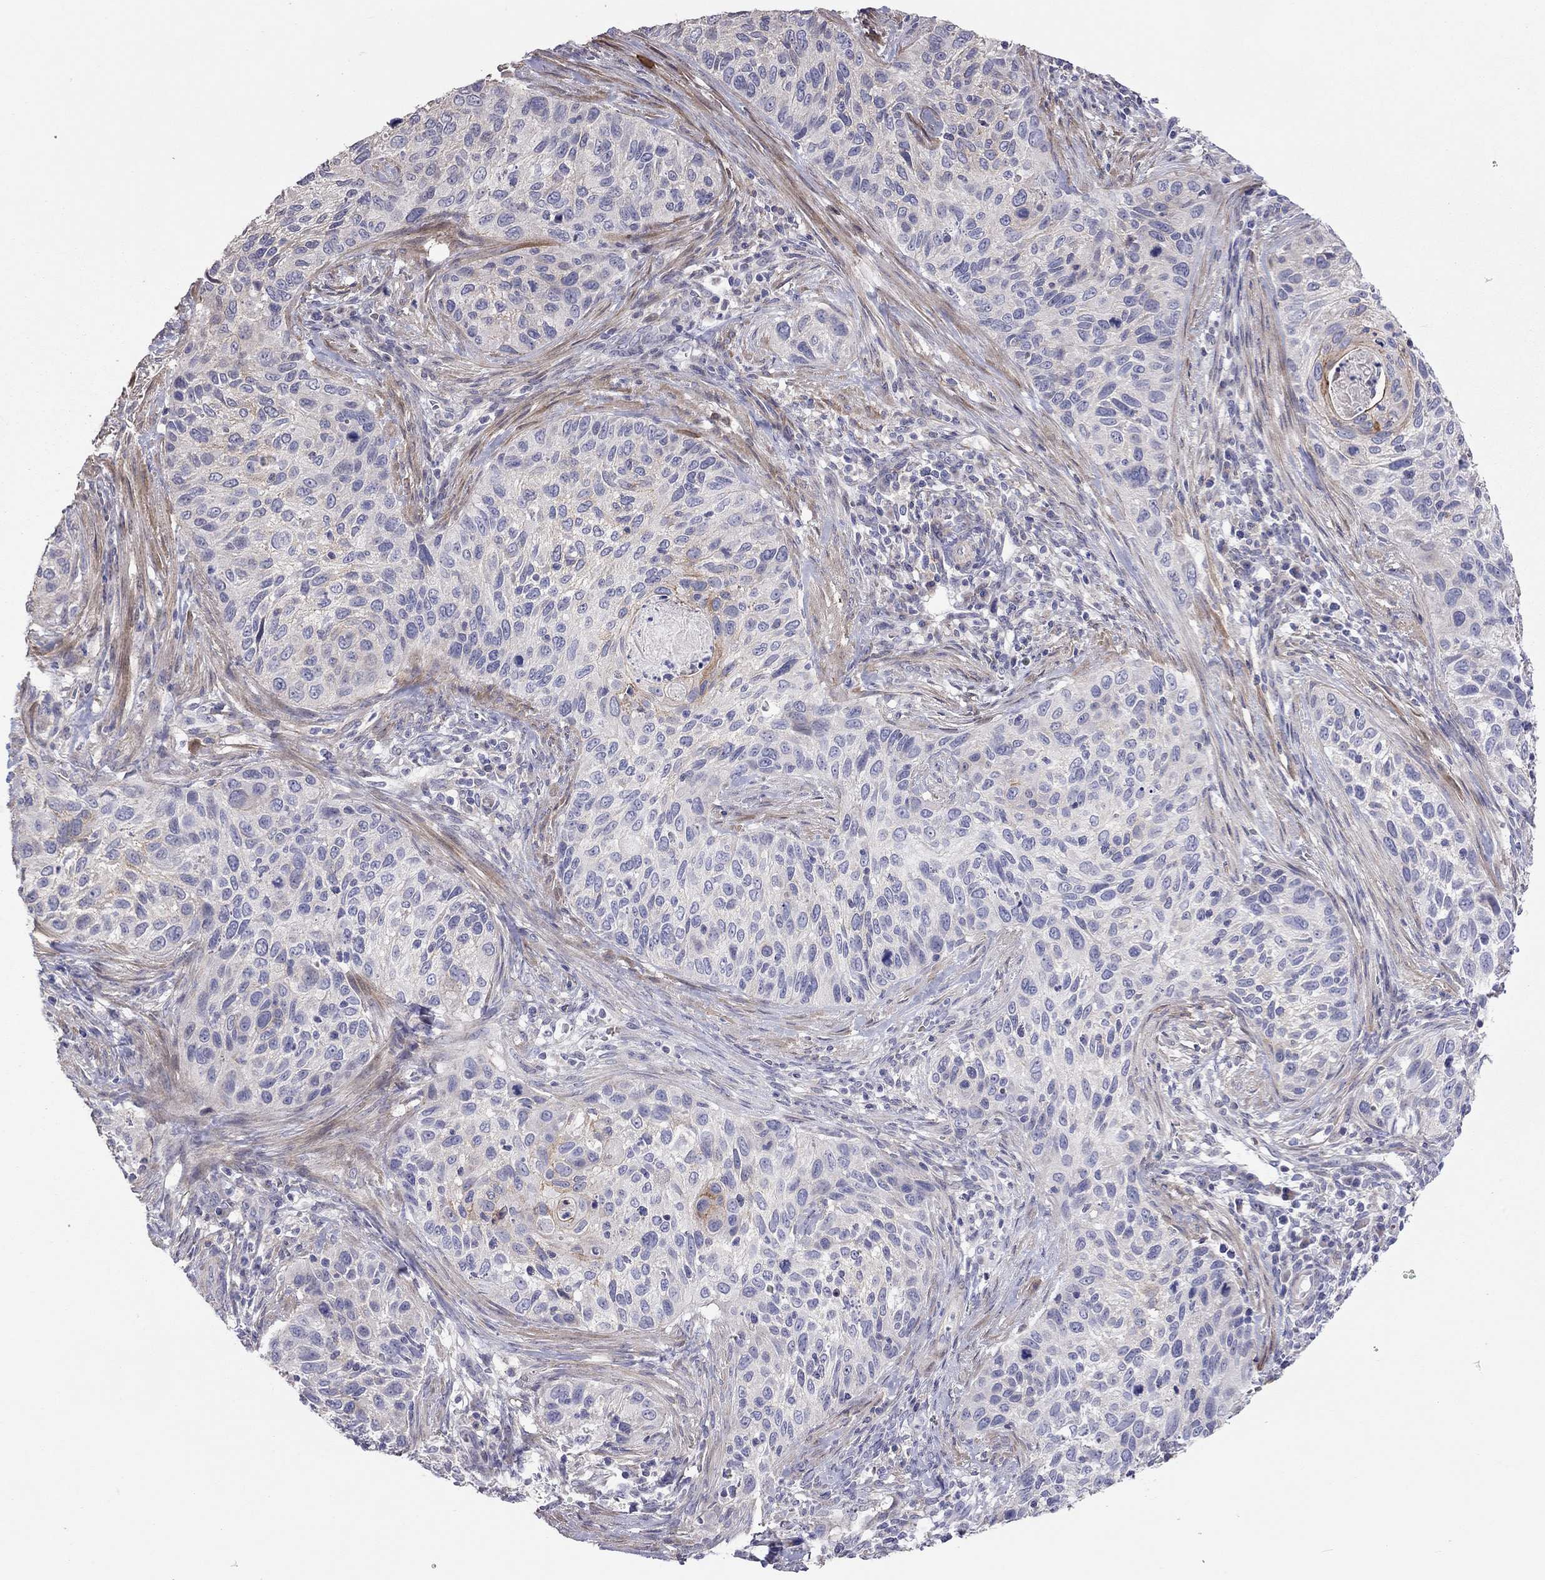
{"staining": {"intensity": "negative", "quantity": "none", "location": "none"}, "tissue": "cervical cancer", "cell_type": "Tumor cells", "image_type": "cancer", "snomed": [{"axis": "morphology", "description": "Squamous cell carcinoma, NOS"}, {"axis": "topography", "description": "Cervix"}], "caption": "Tumor cells are negative for brown protein staining in cervical squamous cell carcinoma. The staining was performed using DAB (3,3'-diaminobenzidine) to visualize the protein expression in brown, while the nuclei were stained in blue with hematoxylin (Magnification: 20x).", "gene": "SYTL2", "patient": {"sex": "female", "age": 70}}